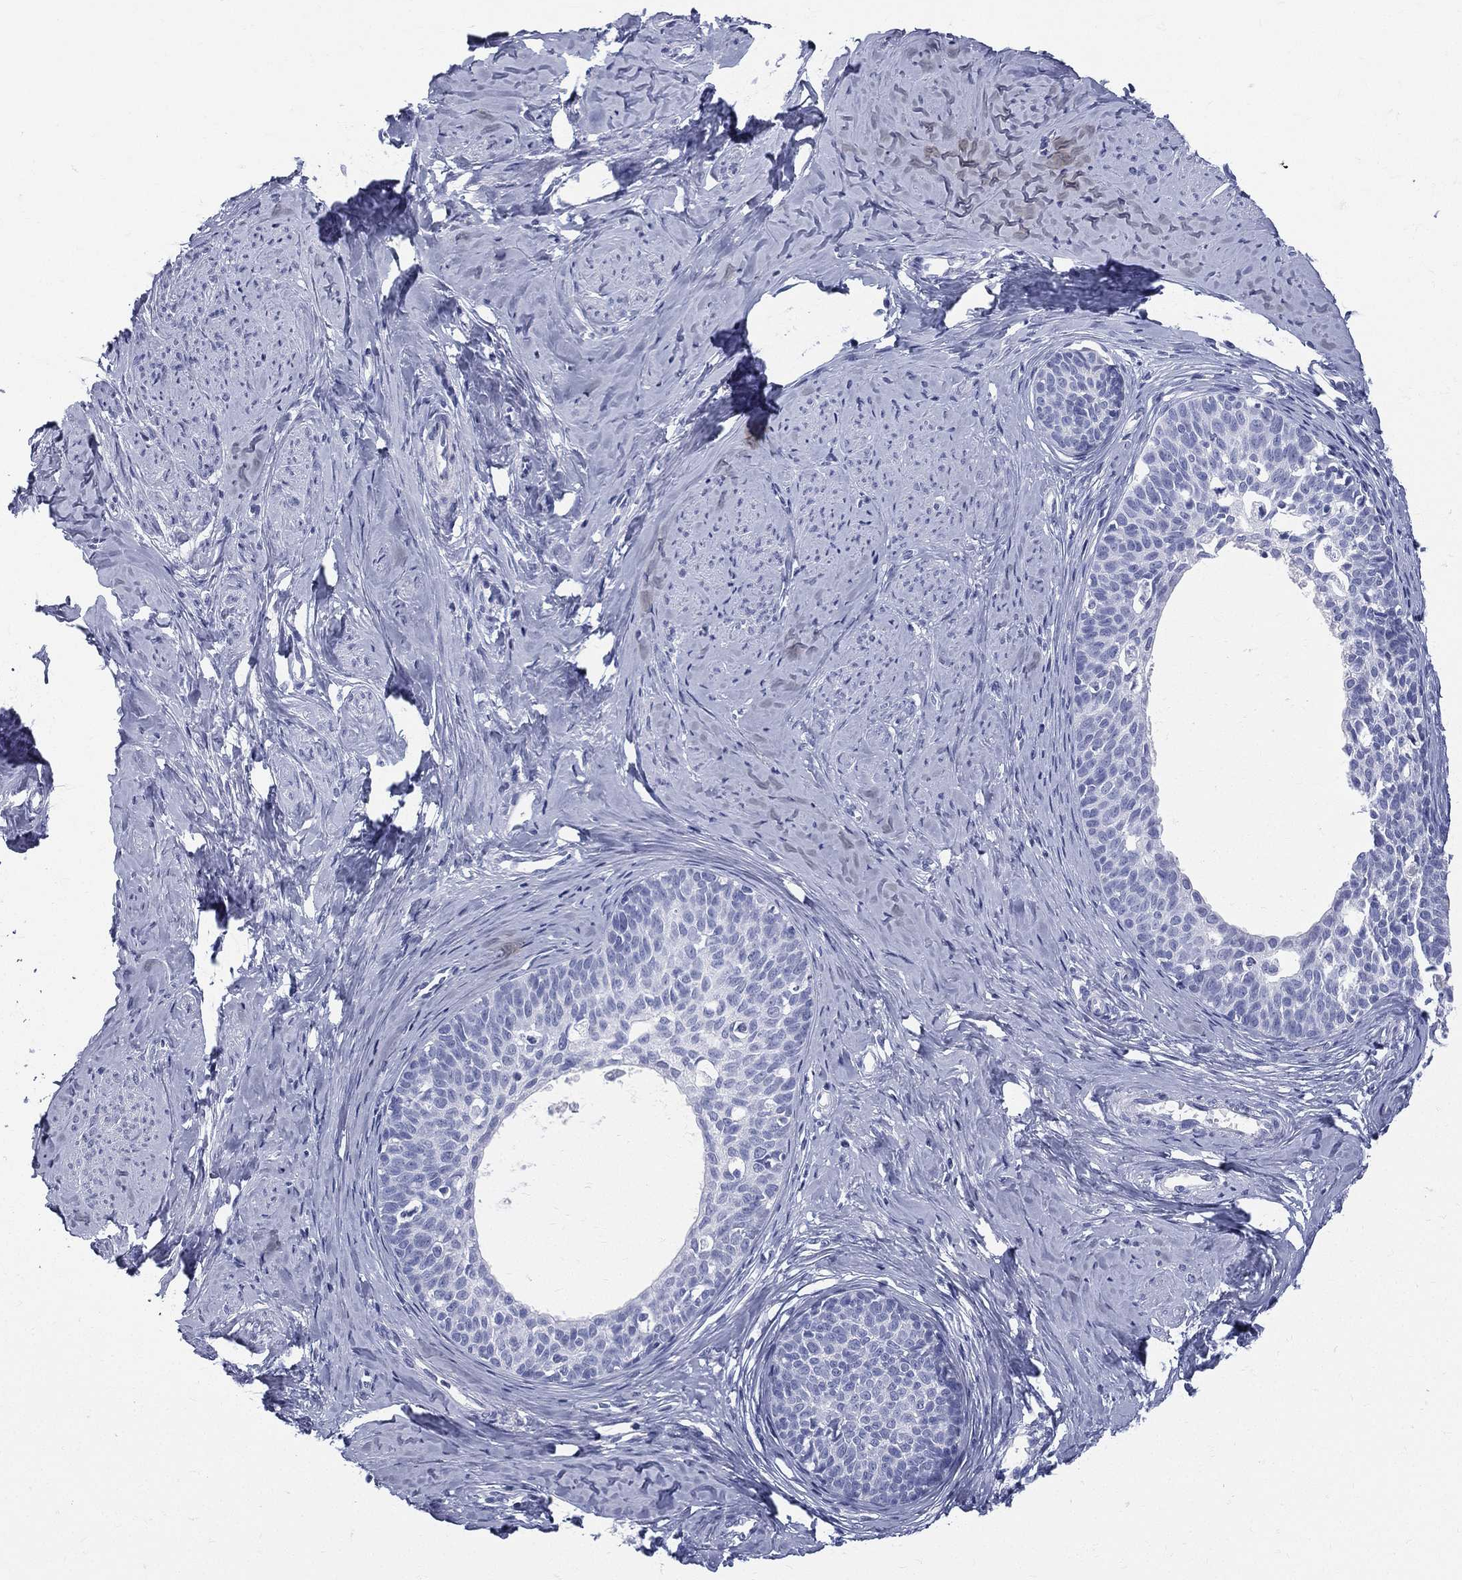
{"staining": {"intensity": "negative", "quantity": "none", "location": "none"}, "tissue": "cervical cancer", "cell_type": "Tumor cells", "image_type": "cancer", "snomed": [{"axis": "morphology", "description": "Squamous cell carcinoma, NOS"}, {"axis": "topography", "description": "Cervix"}], "caption": "Cervical cancer stained for a protein using immunohistochemistry shows no expression tumor cells.", "gene": "ETNPPL", "patient": {"sex": "female", "age": 51}}